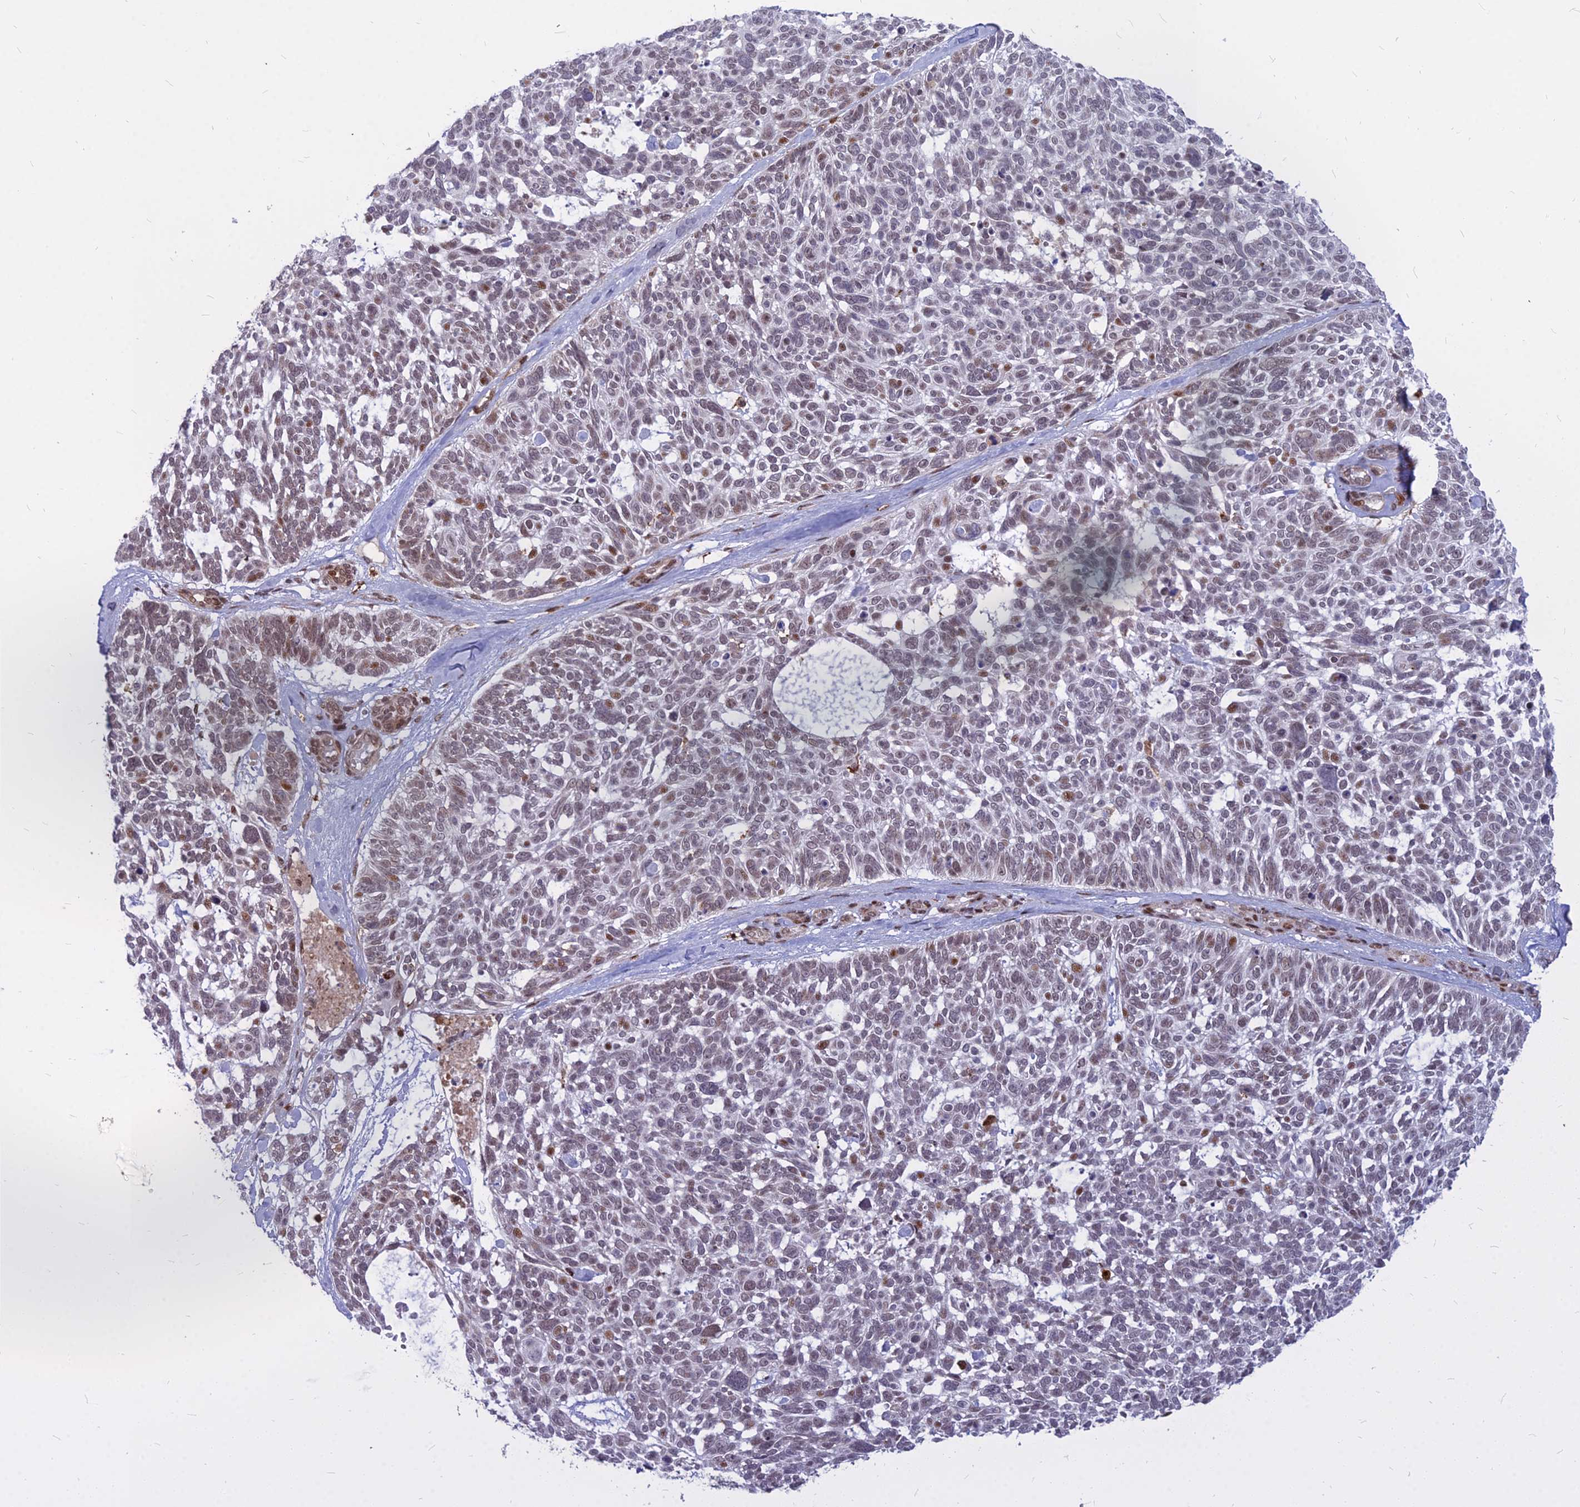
{"staining": {"intensity": "moderate", "quantity": "<25%", "location": "nuclear"}, "tissue": "skin cancer", "cell_type": "Tumor cells", "image_type": "cancer", "snomed": [{"axis": "morphology", "description": "Basal cell carcinoma"}, {"axis": "topography", "description": "Skin"}], "caption": "Moderate nuclear protein positivity is appreciated in about <25% of tumor cells in skin cancer (basal cell carcinoma).", "gene": "ALG10", "patient": {"sex": "male", "age": 88}}